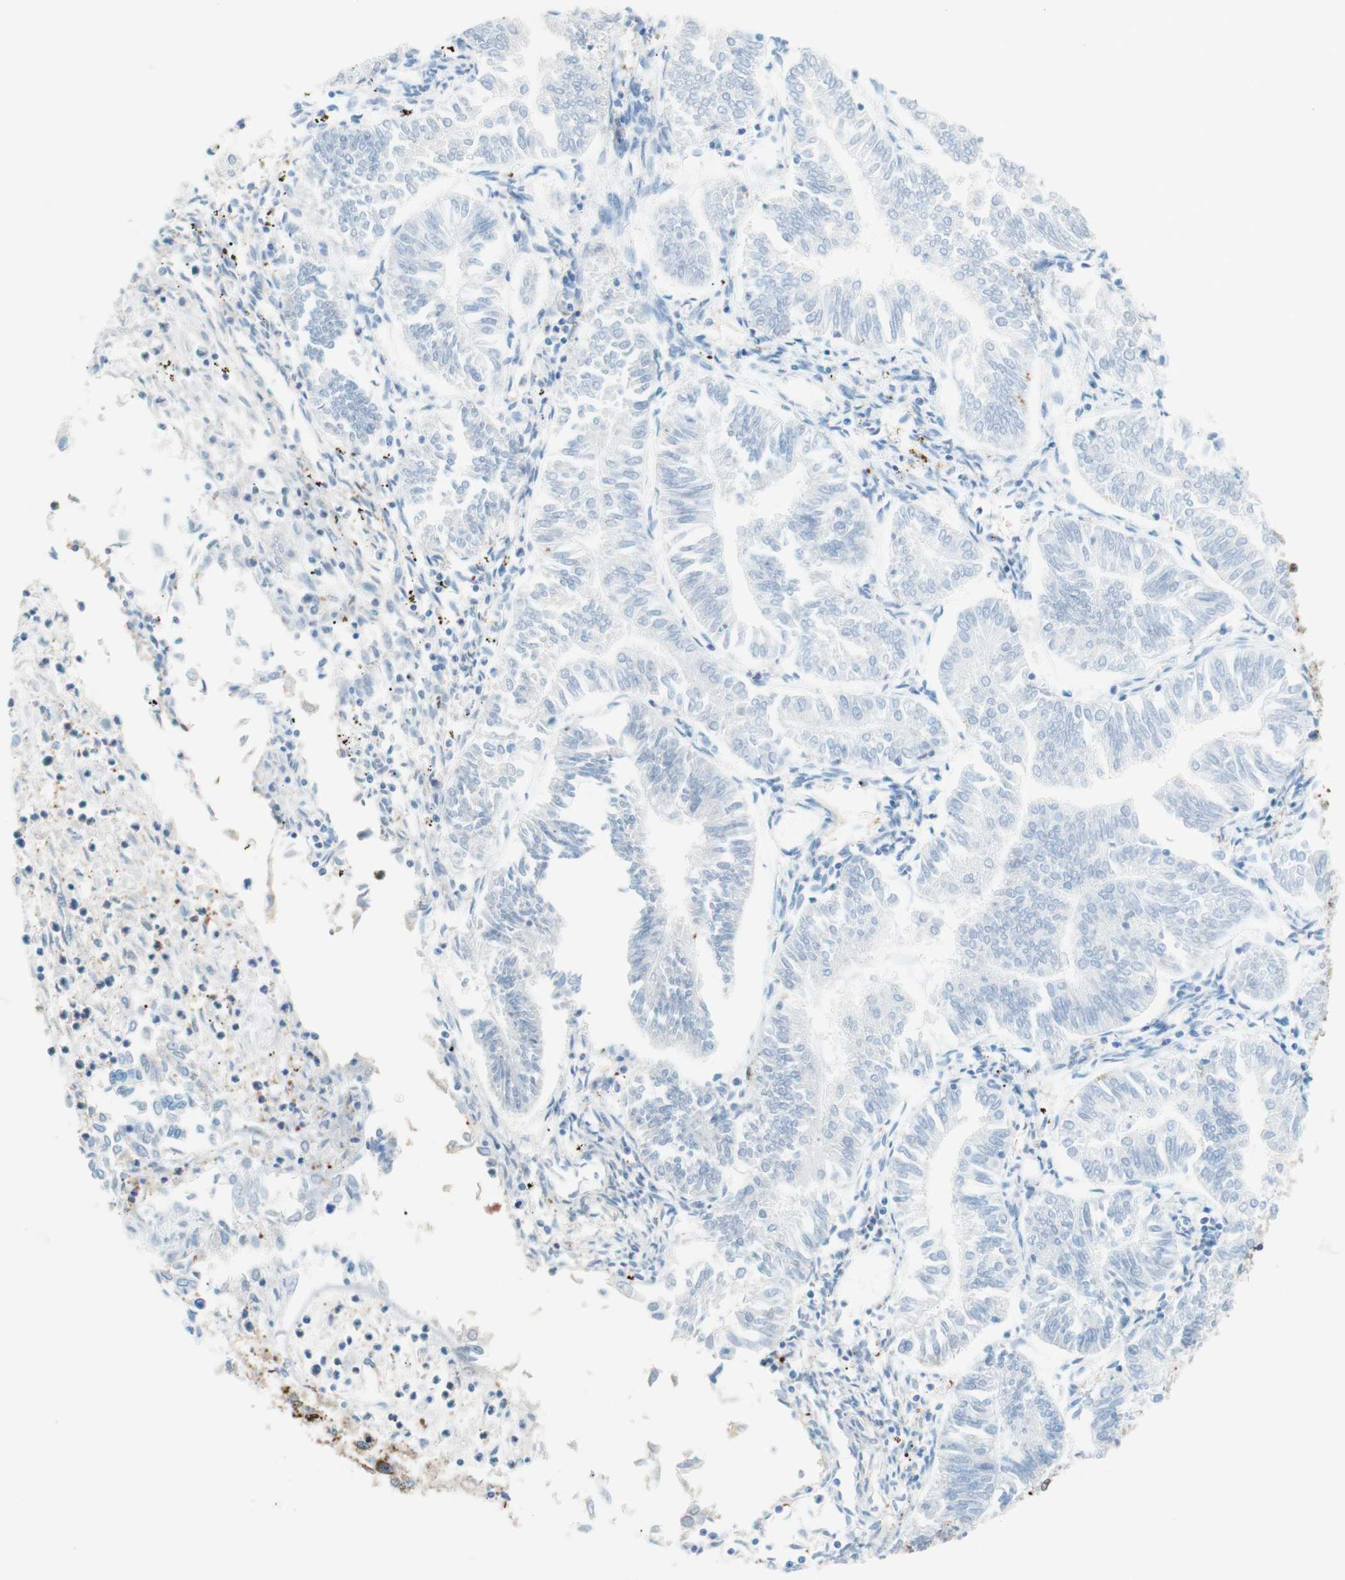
{"staining": {"intensity": "negative", "quantity": "none", "location": "none"}, "tissue": "endometrial cancer", "cell_type": "Tumor cells", "image_type": "cancer", "snomed": [{"axis": "morphology", "description": "Adenocarcinoma, NOS"}, {"axis": "topography", "description": "Endometrium"}], "caption": "Immunohistochemistry histopathology image of adenocarcinoma (endometrial) stained for a protein (brown), which displays no expression in tumor cells. (DAB (3,3'-diaminobenzidine) IHC visualized using brightfield microscopy, high magnification).", "gene": "STMN1", "patient": {"sex": "female", "age": 53}}